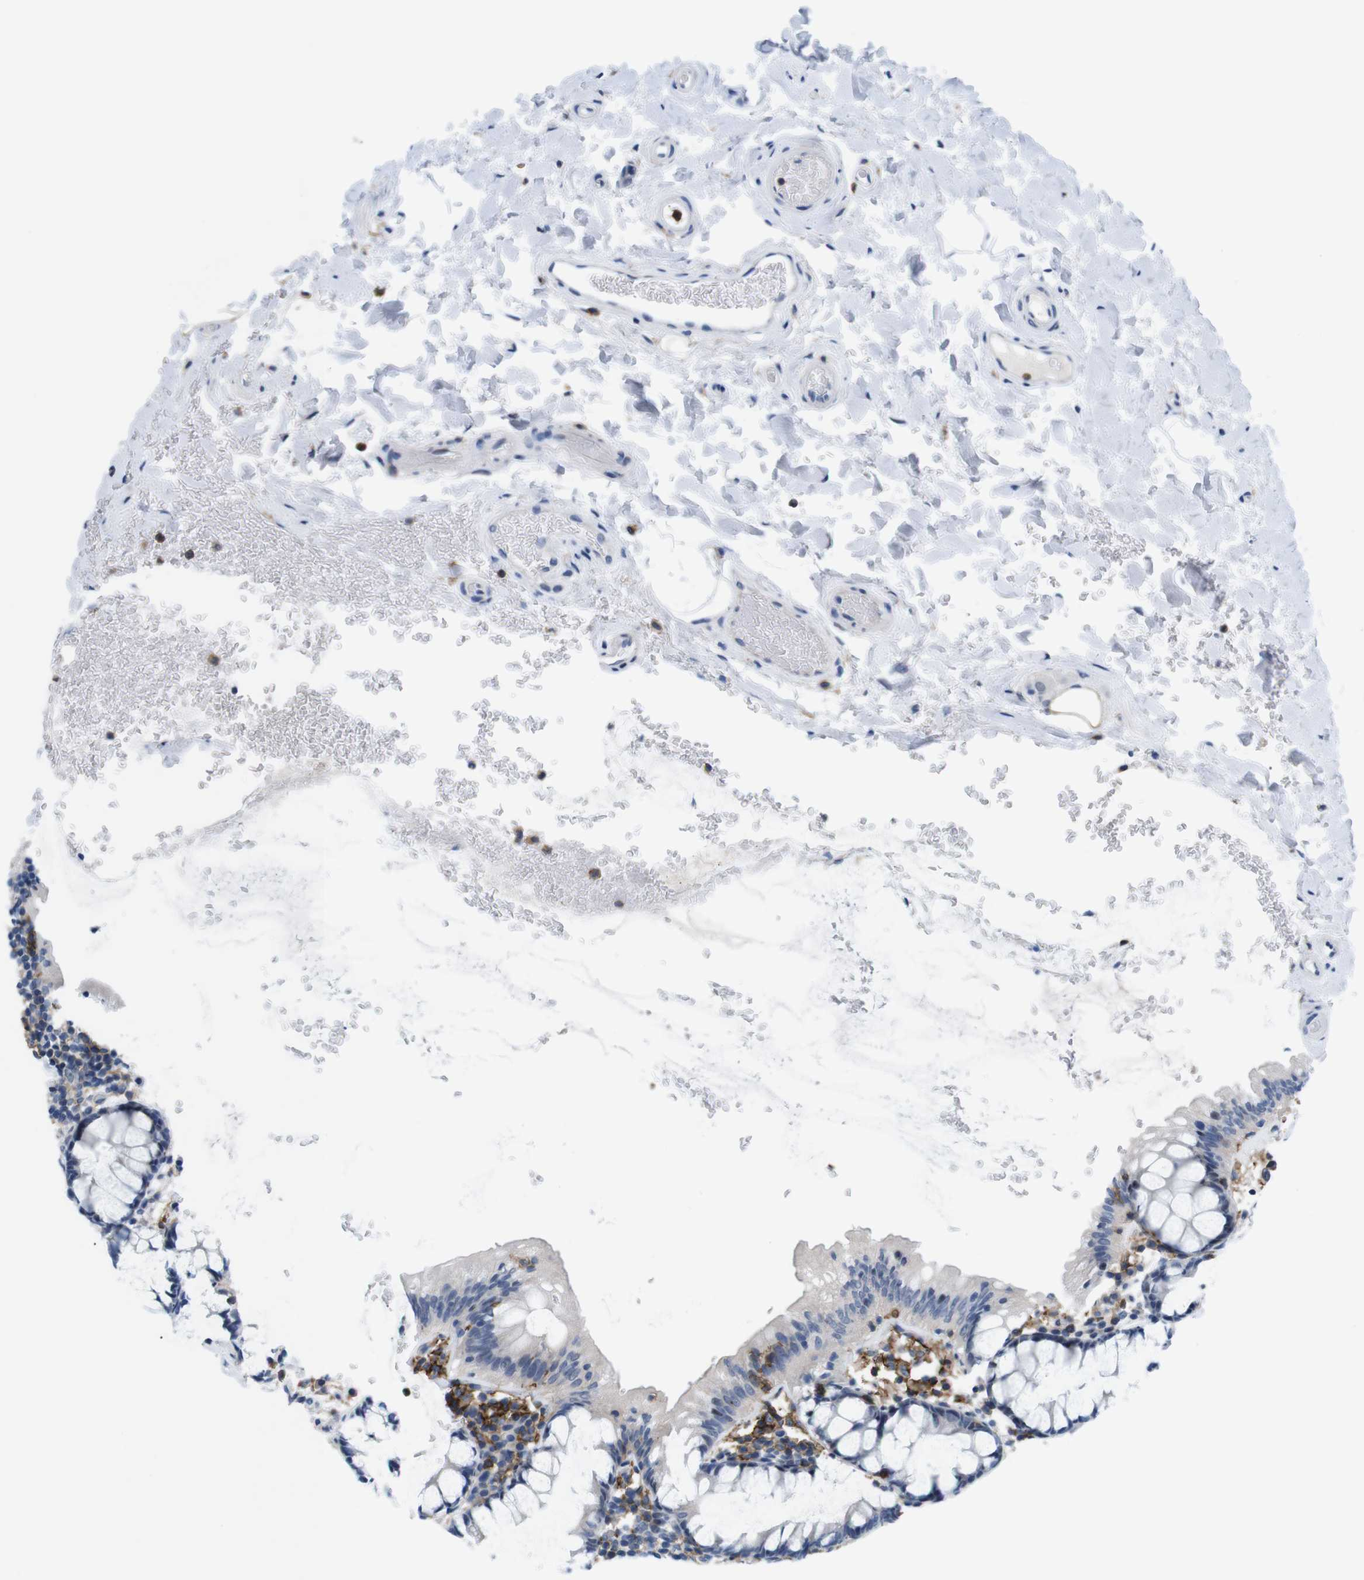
{"staining": {"intensity": "negative", "quantity": "none", "location": "none"}, "tissue": "colon", "cell_type": "Endothelial cells", "image_type": "normal", "snomed": [{"axis": "morphology", "description": "Normal tissue, NOS"}, {"axis": "topography", "description": "Colon"}], "caption": "IHC image of normal colon stained for a protein (brown), which demonstrates no positivity in endothelial cells. Brightfield microscopy of immunohistochemistry (IHC) stained with DAB (brown) and hematoxylin (blue), captured at high magnification.", "gene": "CD300C", "patient": {"sex": "female", "age": 80}}